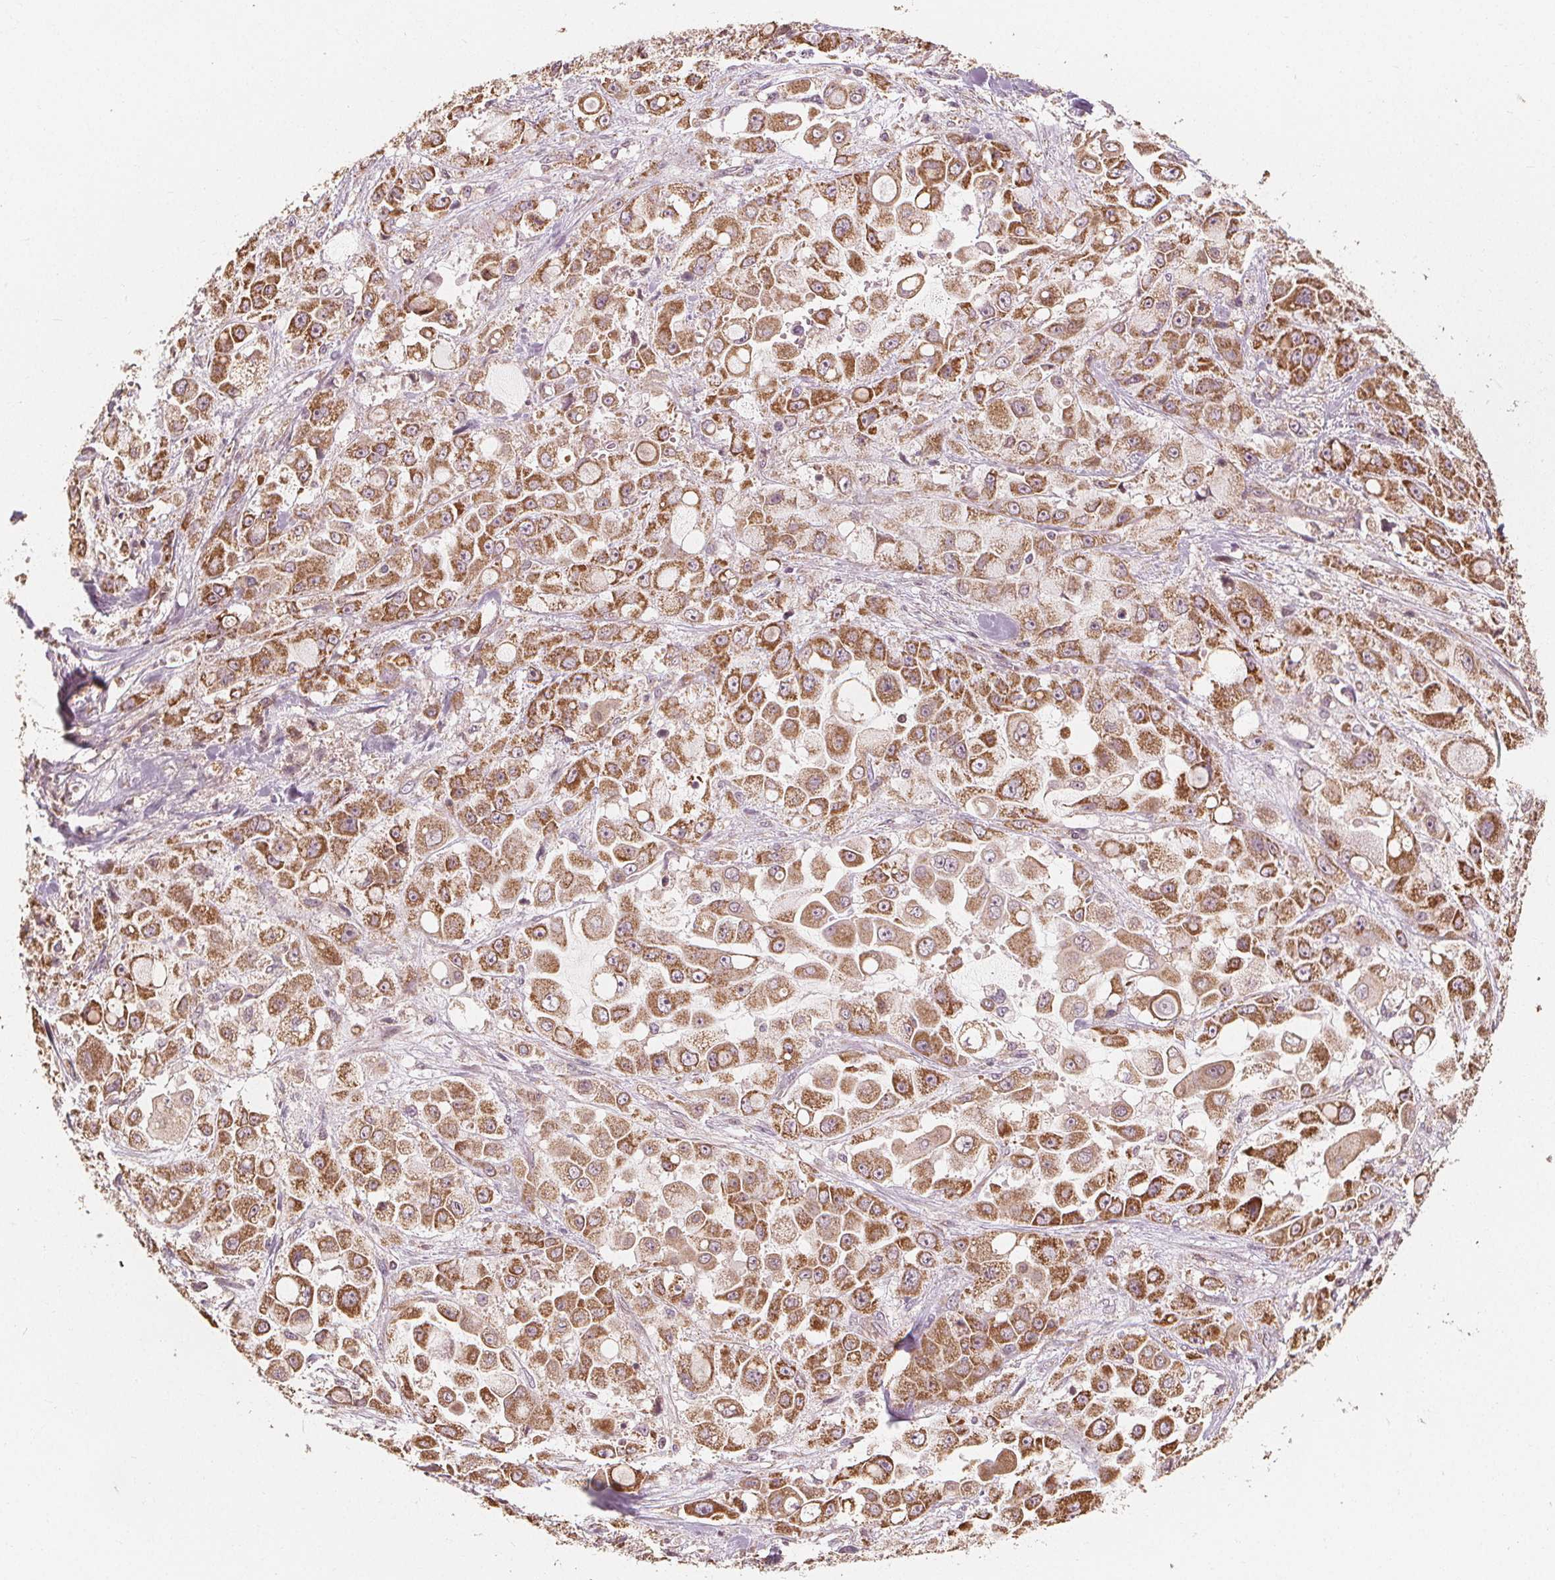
{"staining": {"intensity": "moderate", "quantity": ">75%", "location": "cytoplasmic/membranous"}, "tissue": "stomach cancer", "cell_type": "Tumor cells", "image_type": "cancer", "snomed": [{"axis": "morphology", "description": "Adenocarcinoma, NOS"}, {"axis": "topography", "description": "Stomach"}], "caption": "DAB (3,3'-diaminobenzidine) immunohistochemical staining of human adenocarcinoma (stomach) reveals moderate cytoplasmic/membranous protein staining in approximately >75% of tumor cells.", "gene": "PEX26", "patient": {"sex": "female", "age": 76}}